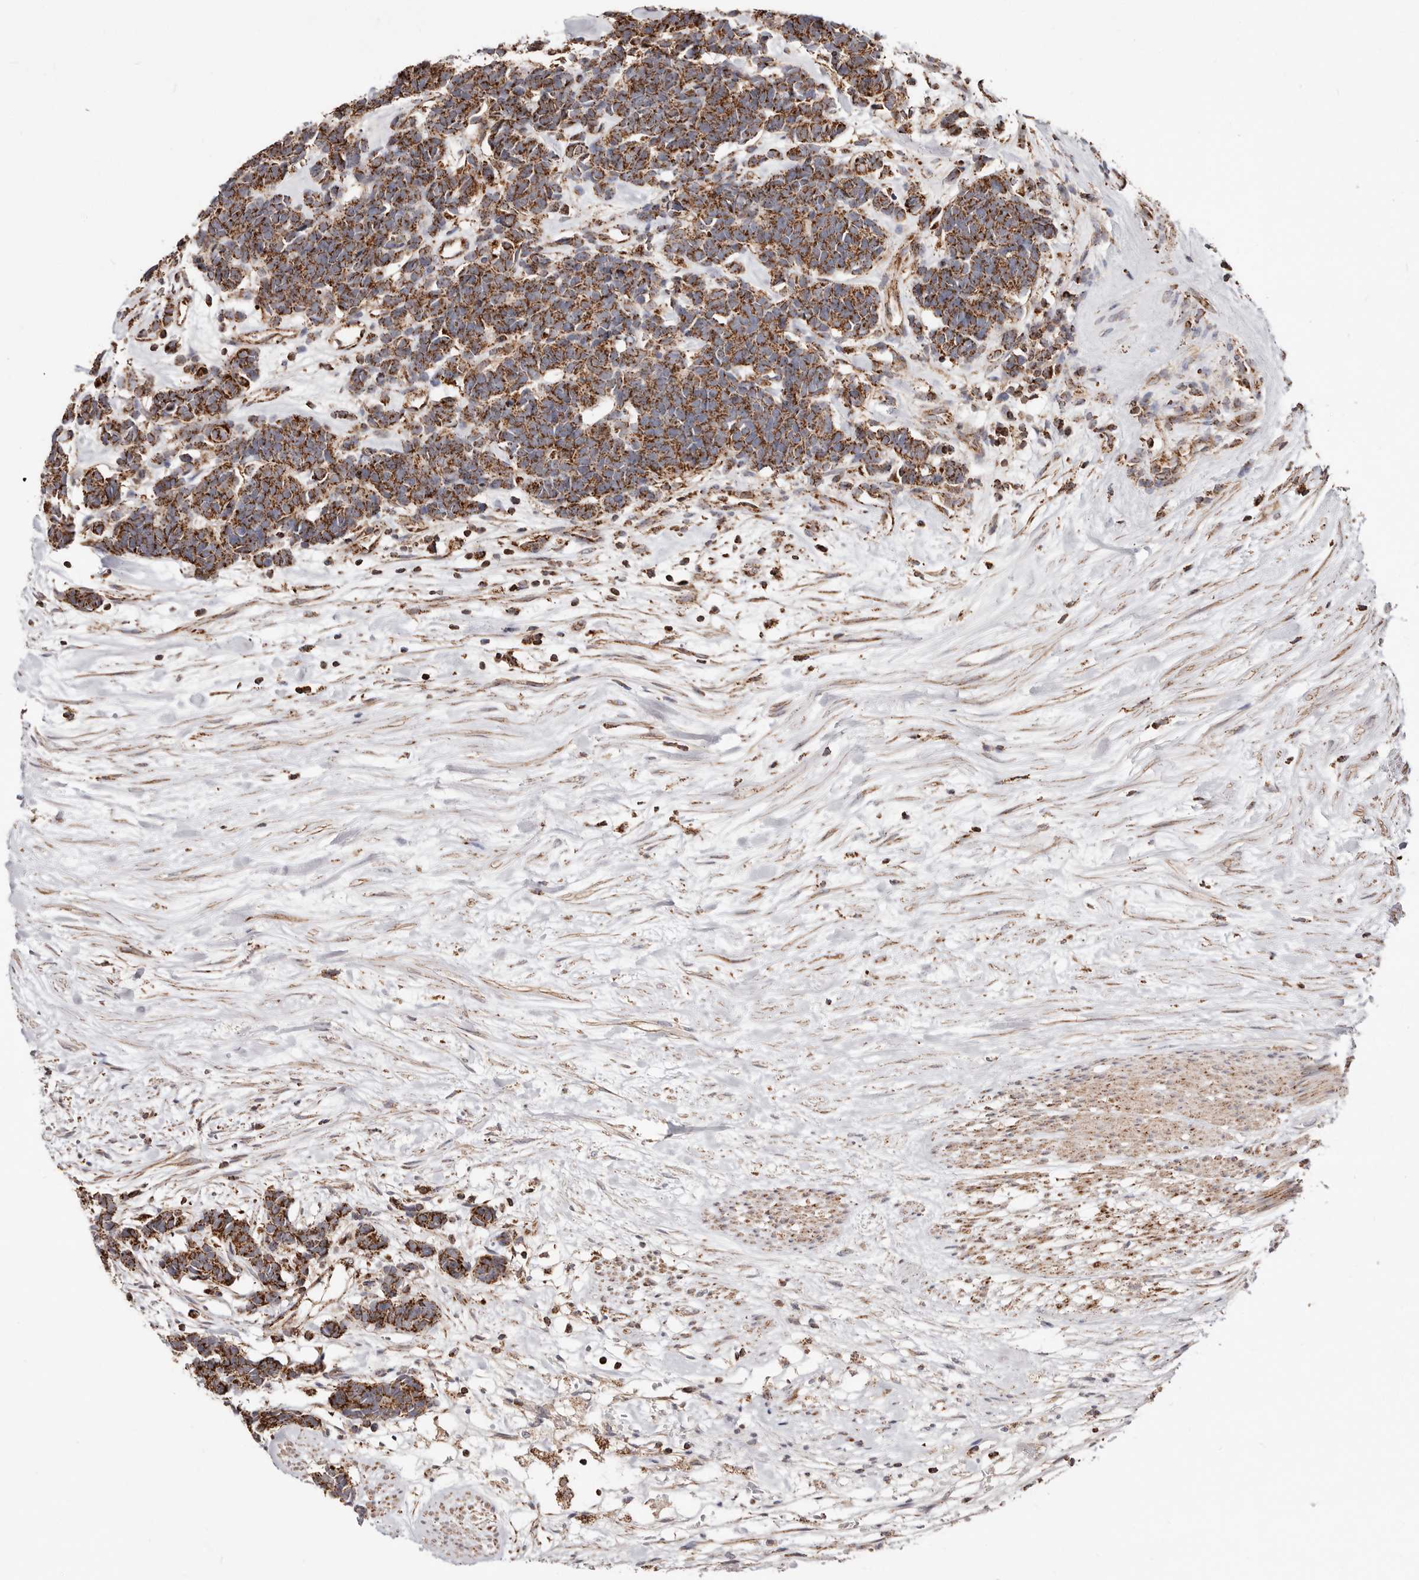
{"staining": {"intensity": "moderate", "quantity": ">75%", "location": "cytoplasmic/membranous"}, "tissue": "carcinoid", "cell_type": "Tumor cells", "image_type": "cancer", "snomed": [{"axis": "morphology", "description": "Carcinoma, NOS"}, {"axis": "morphology", "description": "Carcinoid, malignant, NOS"}, {"axis": "topography", "description": "Urinary bladder"}], "caption": "Tumor cells exhibit moderate cytoplasmic/membranous positivity in about >75% of cells in carcinoid.", "gene": "PRKACB", "patient": {"sex": "male", "age": 57}}